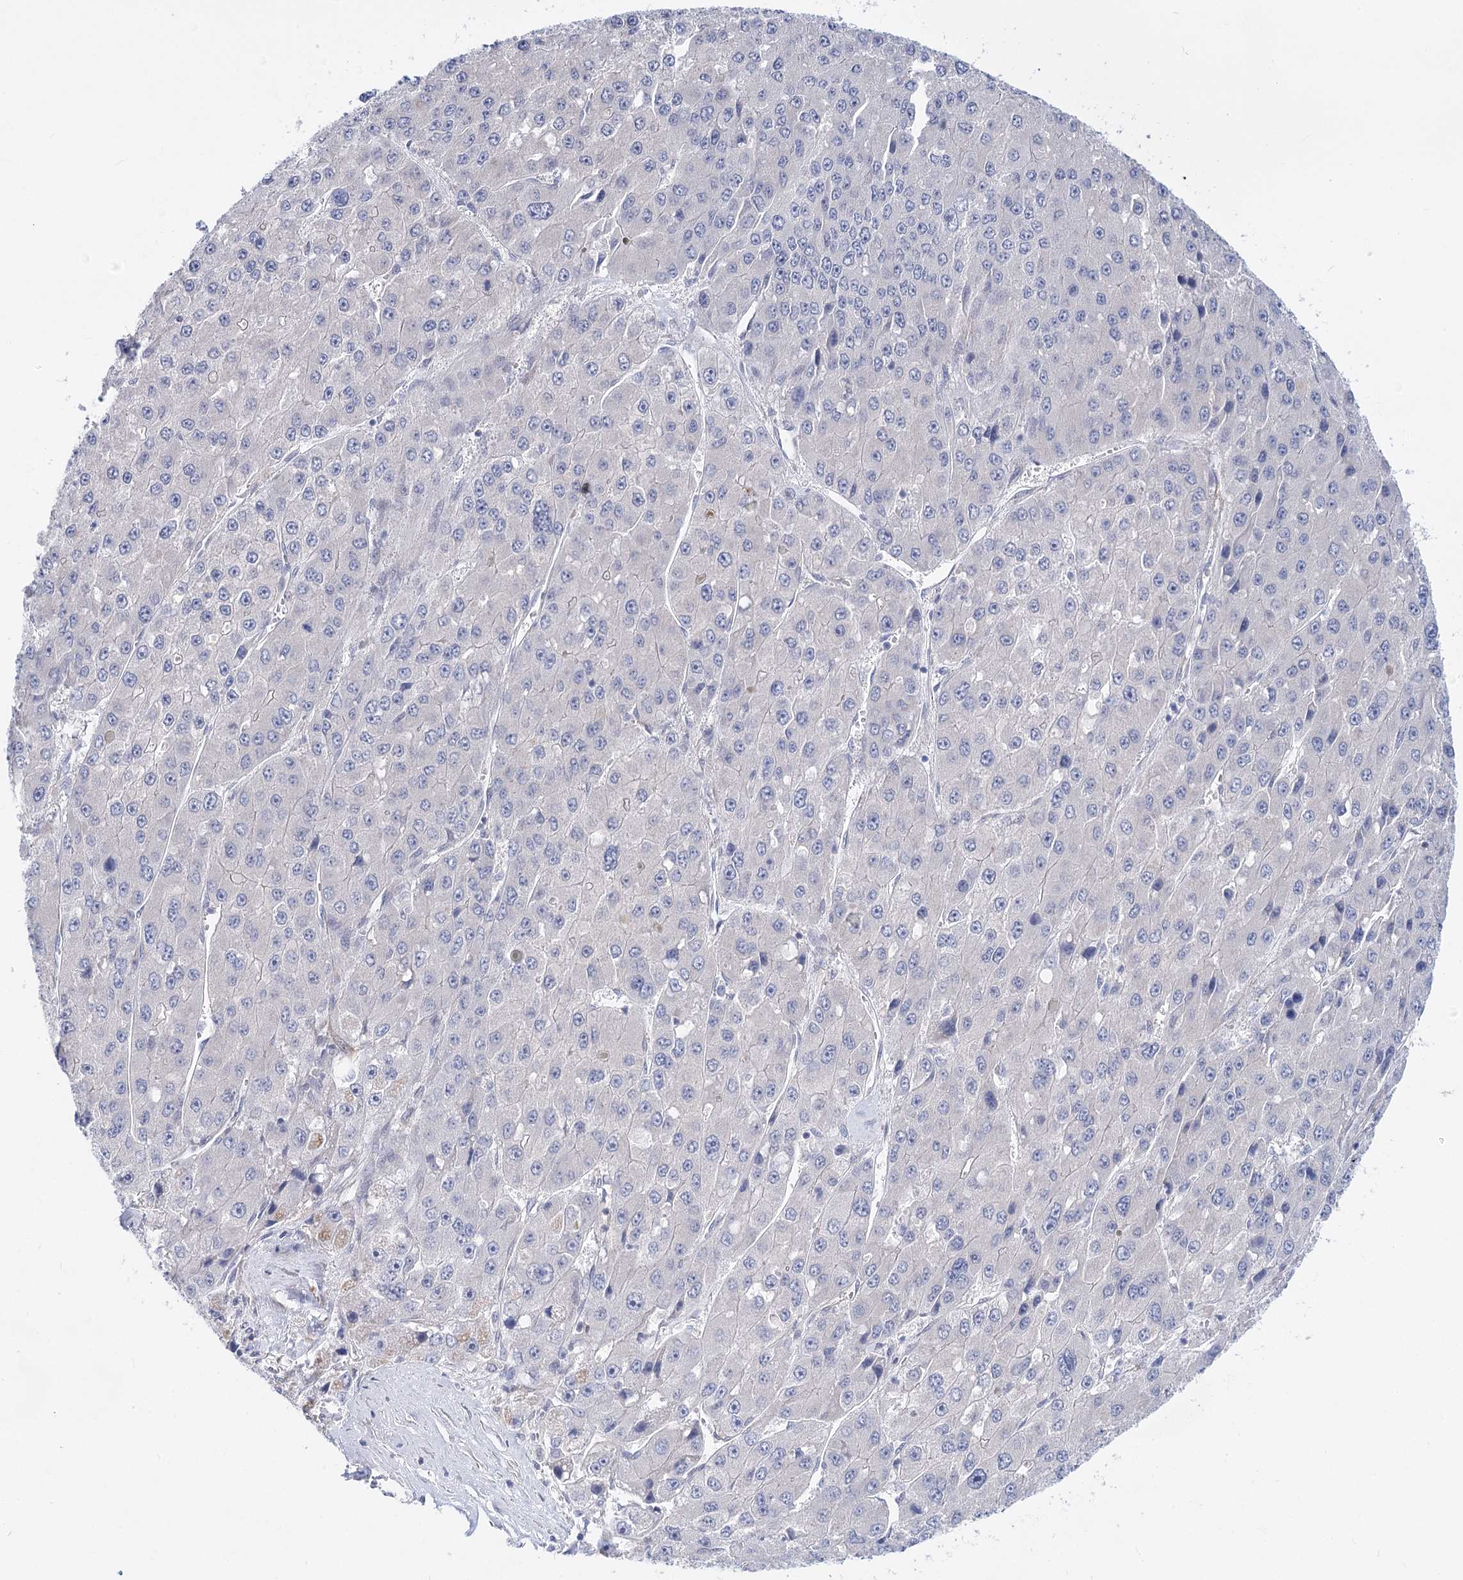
{"staining": {"intensity": "negative", "quantity": "none", "location": "none"}, "tissue": "liver cancer", "cell_type": "Tumor cells", "image_type": "cancer", "snomed": [{"axis": "morphology", "description": "Carcinoma, Hepatocellular, NOS"}, {"axis": "topography", "description": "Liver"}], "caption": "Immunohistochemistry of liver cancer (hepatocellular carcinoma) displays no staining in tumor cells.", "gene": "TEX12", "patient": {"sex": "female", "age": 73}}